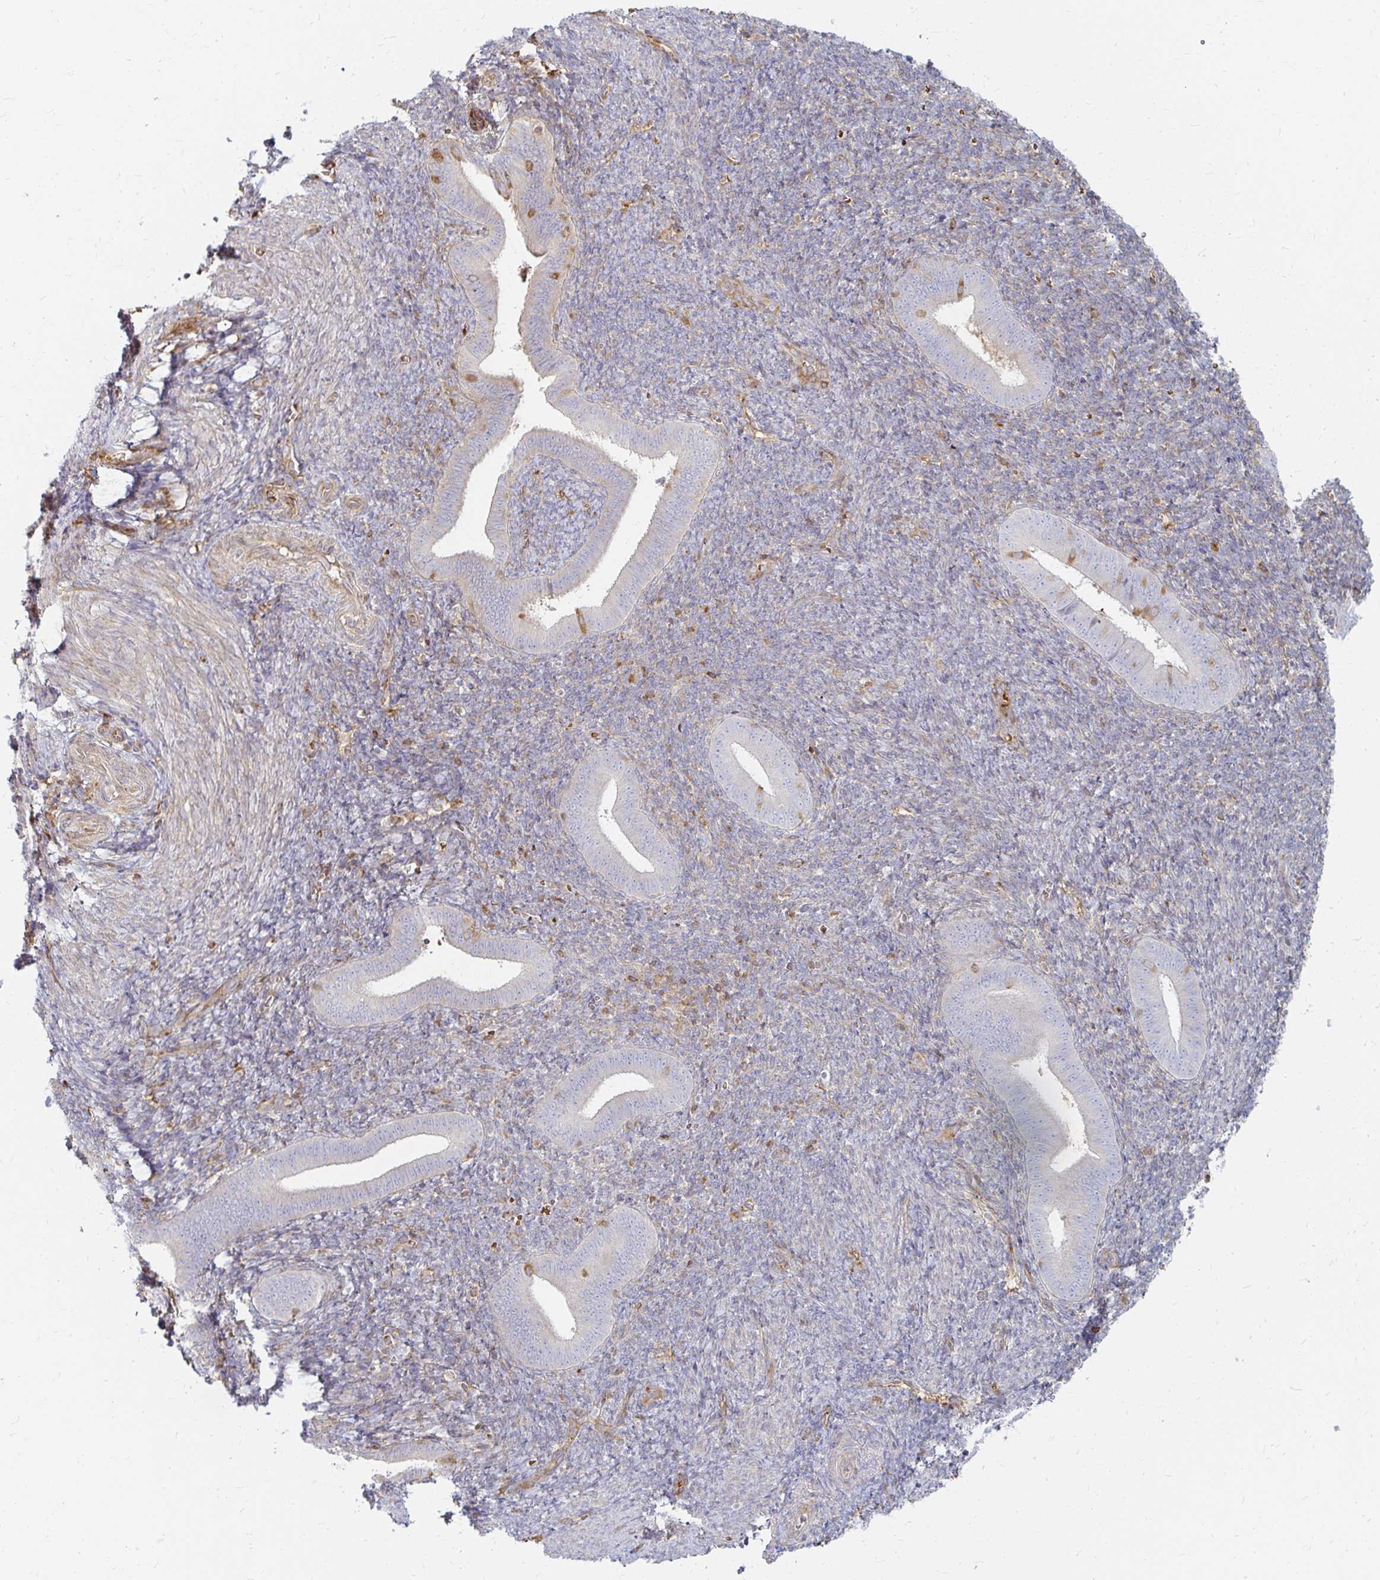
{"staining": {"intensity": "moderate", "quantity": "<25%", "location": "cytoplasmic/membranous"}, "tissue": "endometrium", "cell_type": "Cells in endometrial stroma", "image_type": "normal", "snomed": [{"axis": "morphology", "description": "Normal tissue, NOS"}, {"axis": "topography", "description": "Endometrium"}], "caption": "Endometrium stained with DAB (3,3'-diaminobenzidine) immunohistochemistry (IHC) shows low levels of moderate cytoplasmic/membranous staining in about <25% of cells in endometrial stroma. Using DAB (brown) and hematoxylin (blue) stains, captured at high magnification using brightfield microscopy.", "gene": "CAST", "patient": {"sex": "female", "age": 25}}